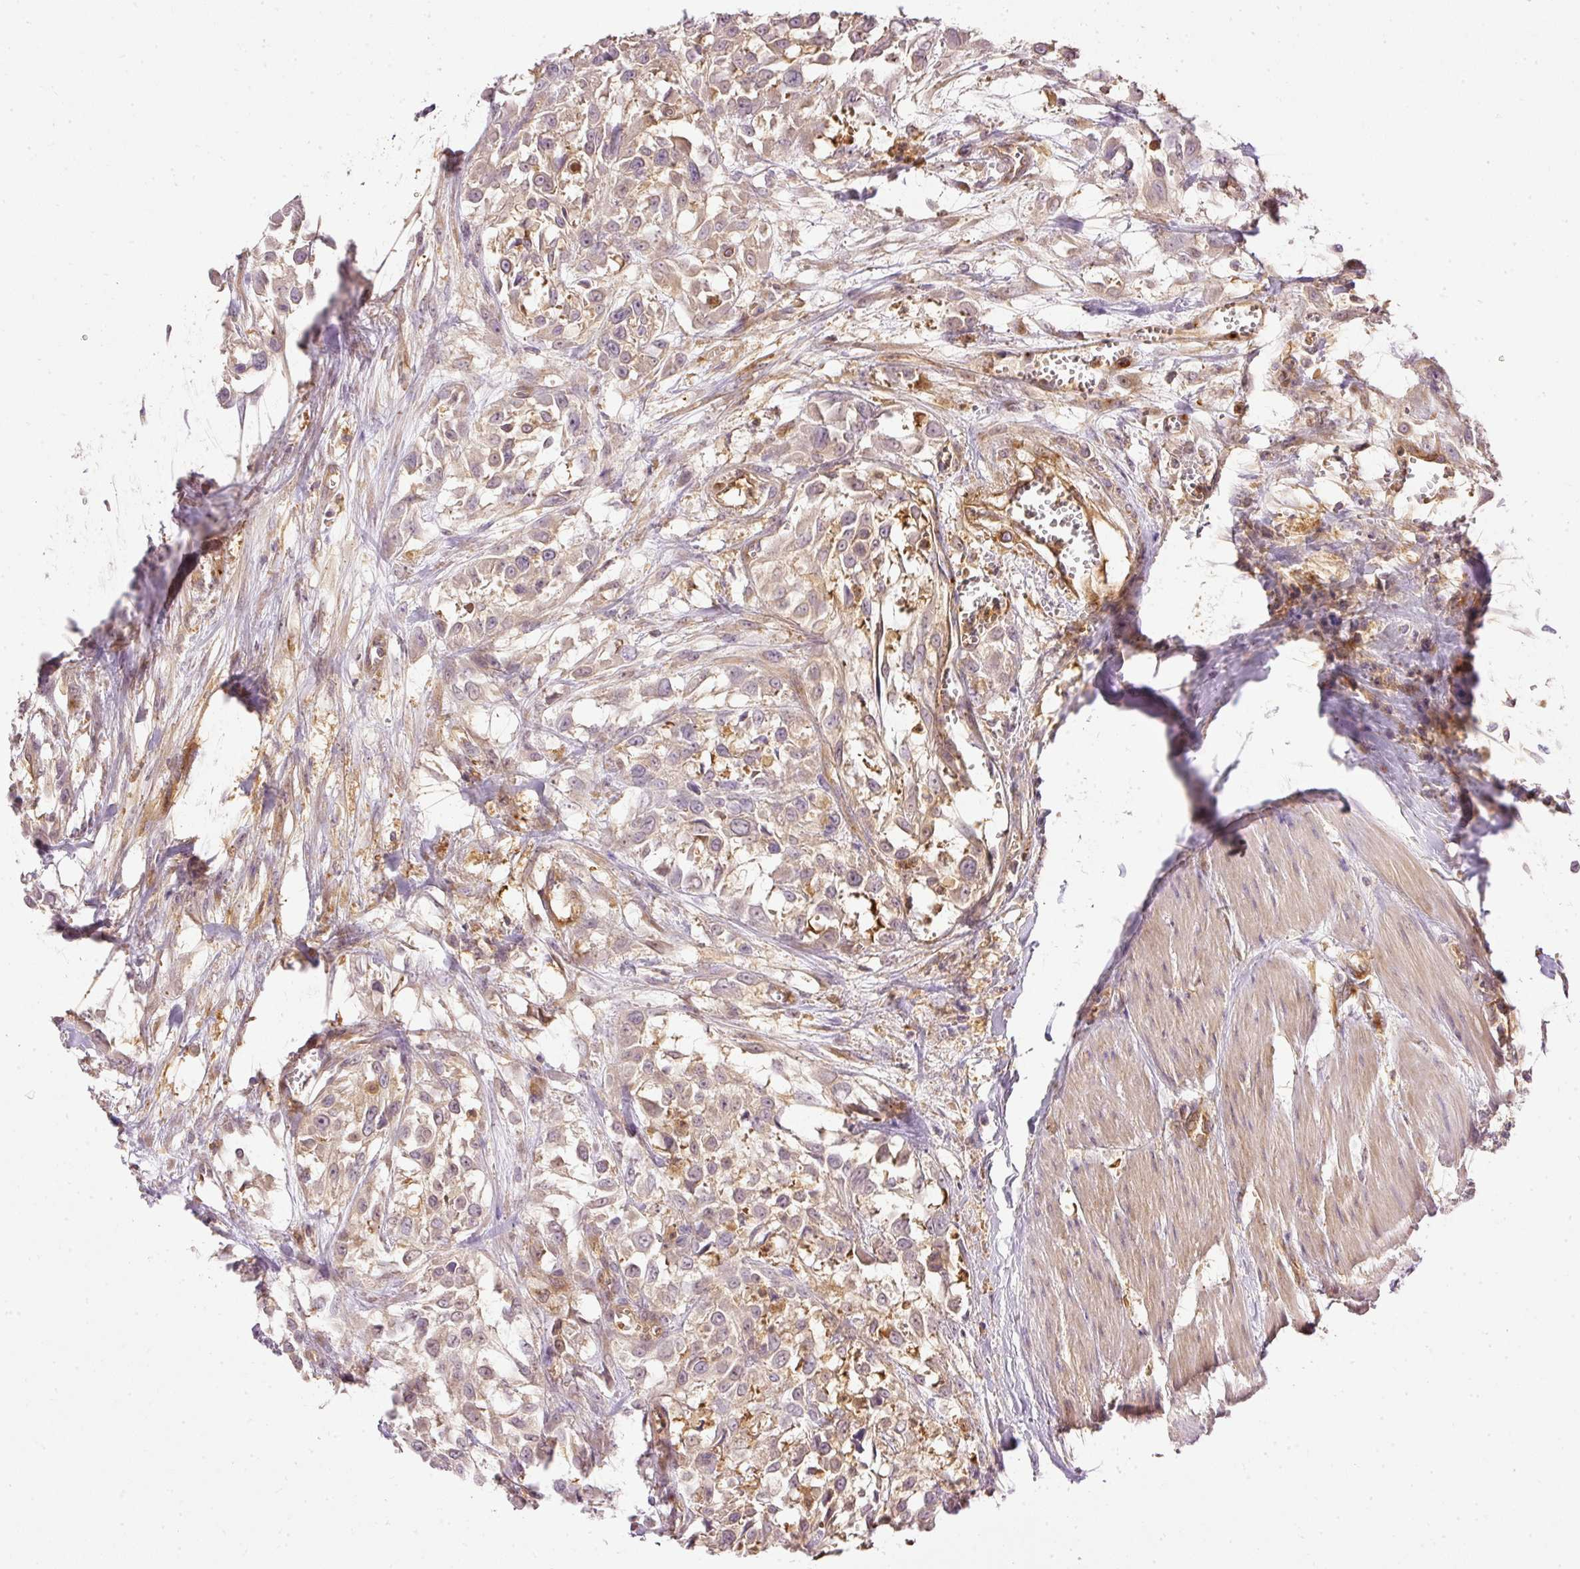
{"staining": {"intensity": "weak", "quantity": "25%-75%", "location": "cytoplasmic/membranous"}, "tissue": "urothelial cancer", "cell_type": "Tumor cells", "image_type": "cancer", "snomed": [{"axis": "morphology", "description": "Urothelial carcinoma, High grade"}, {"axis": "topography", "description": "Urinary bladder"}], "caption": "Protein staining of urothelial cancer tissue displays weak cytoplasmic/membranous positivity in about 25%-75% of tumor cells.", "gene": "ARMH3", "patient": {"sex": "male", "age": 57}}